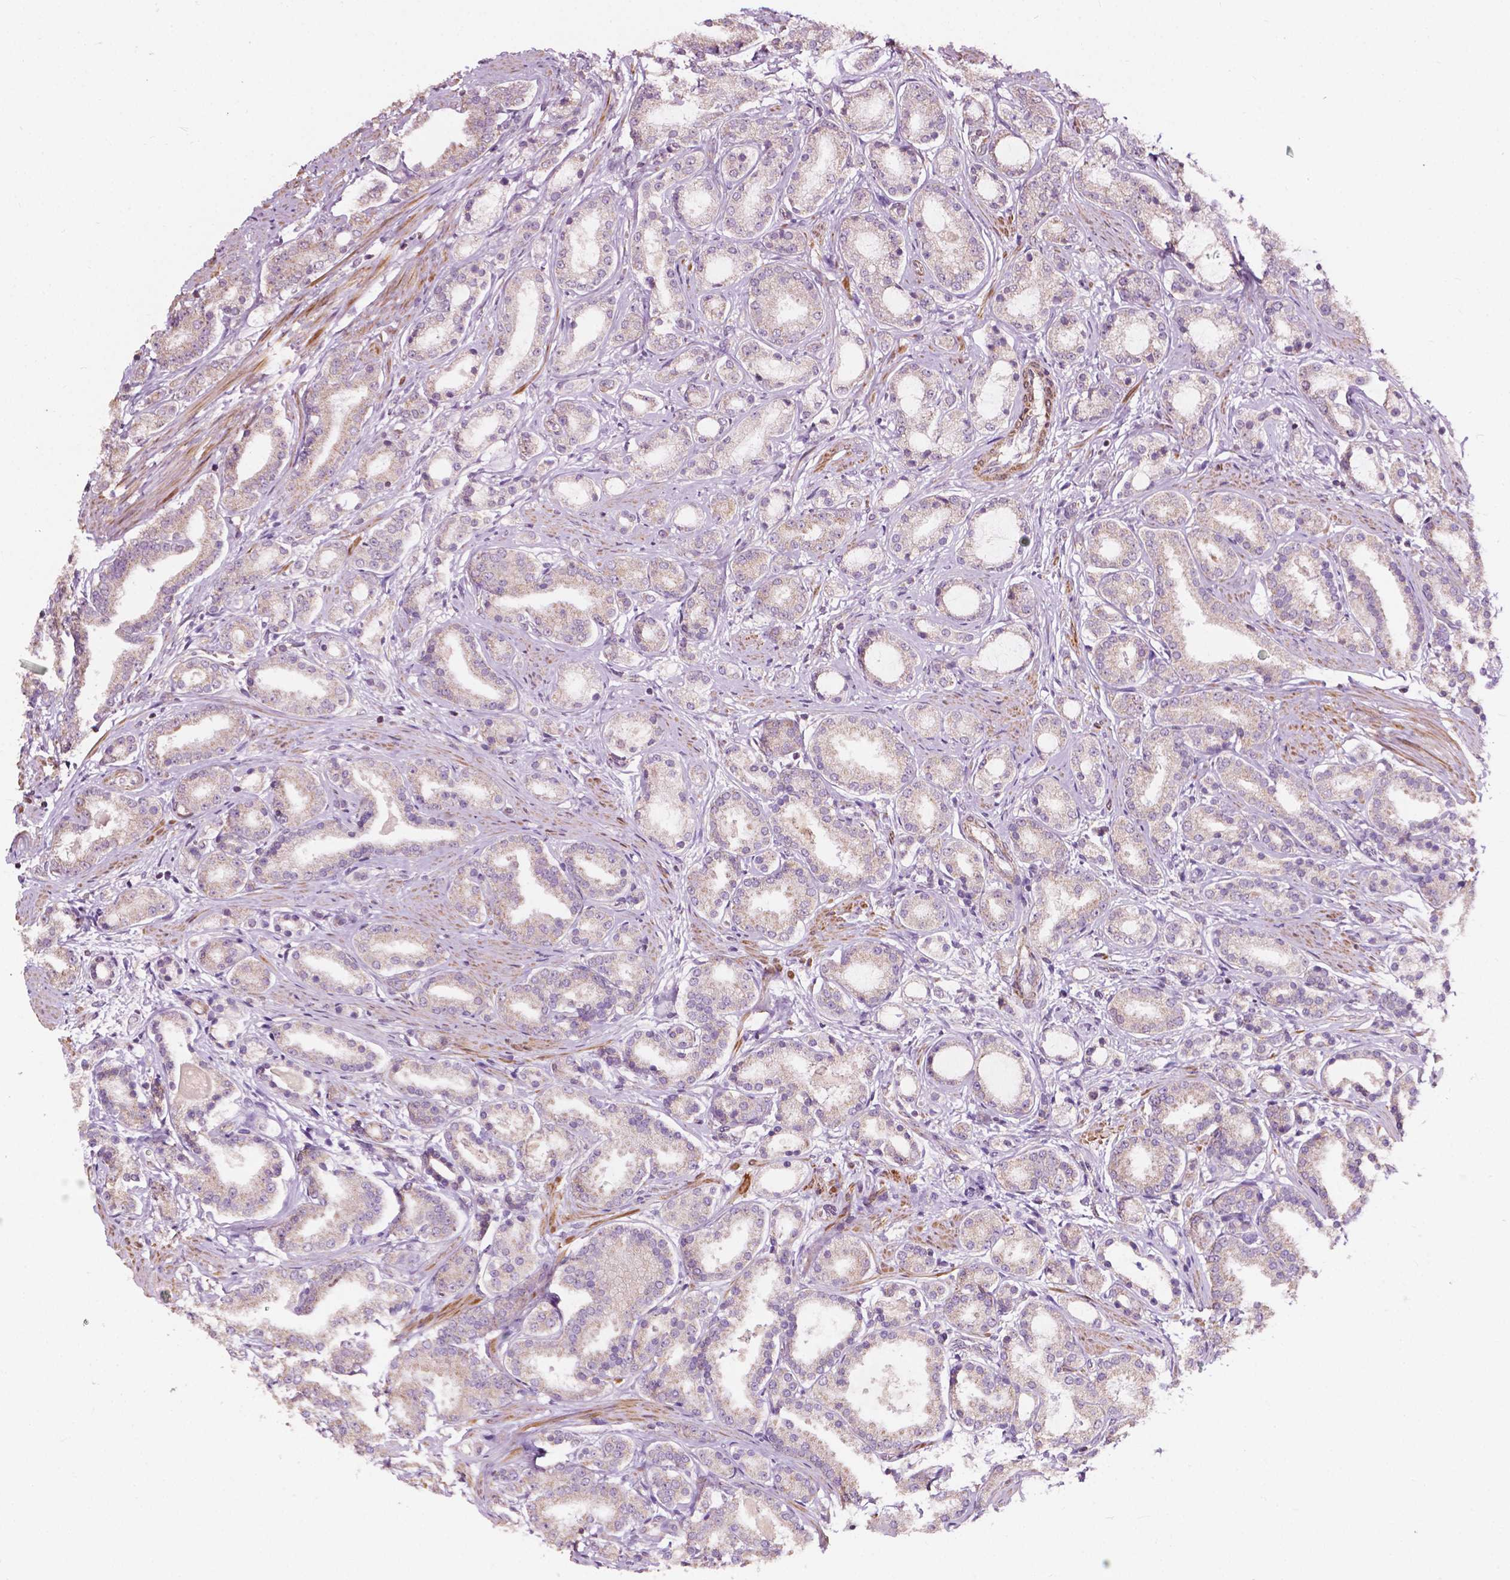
{"staining": {"intensity": "weak", "quantity": "25%-75%", "location": "cytoplasmic/membranous"}, "tissue": "prostate cancer", "cell_type": "Tumor cells", "image_type": "cancer", "snomed": [{"axis": "morphology", "description": "Adenocarcinoma, High grade"}, {"axis": "topography", "description": "Prostate"}], "caption": "Human prostate cancer (high-grade adenocarcinoma) stained with a brown dye demonstrates weak cytoplasmic/membranous positive expression in approximately 25%-75% of tumor cells.", "gene": "NDUFA10", "patient": {"sex": "male", "age": 63}}